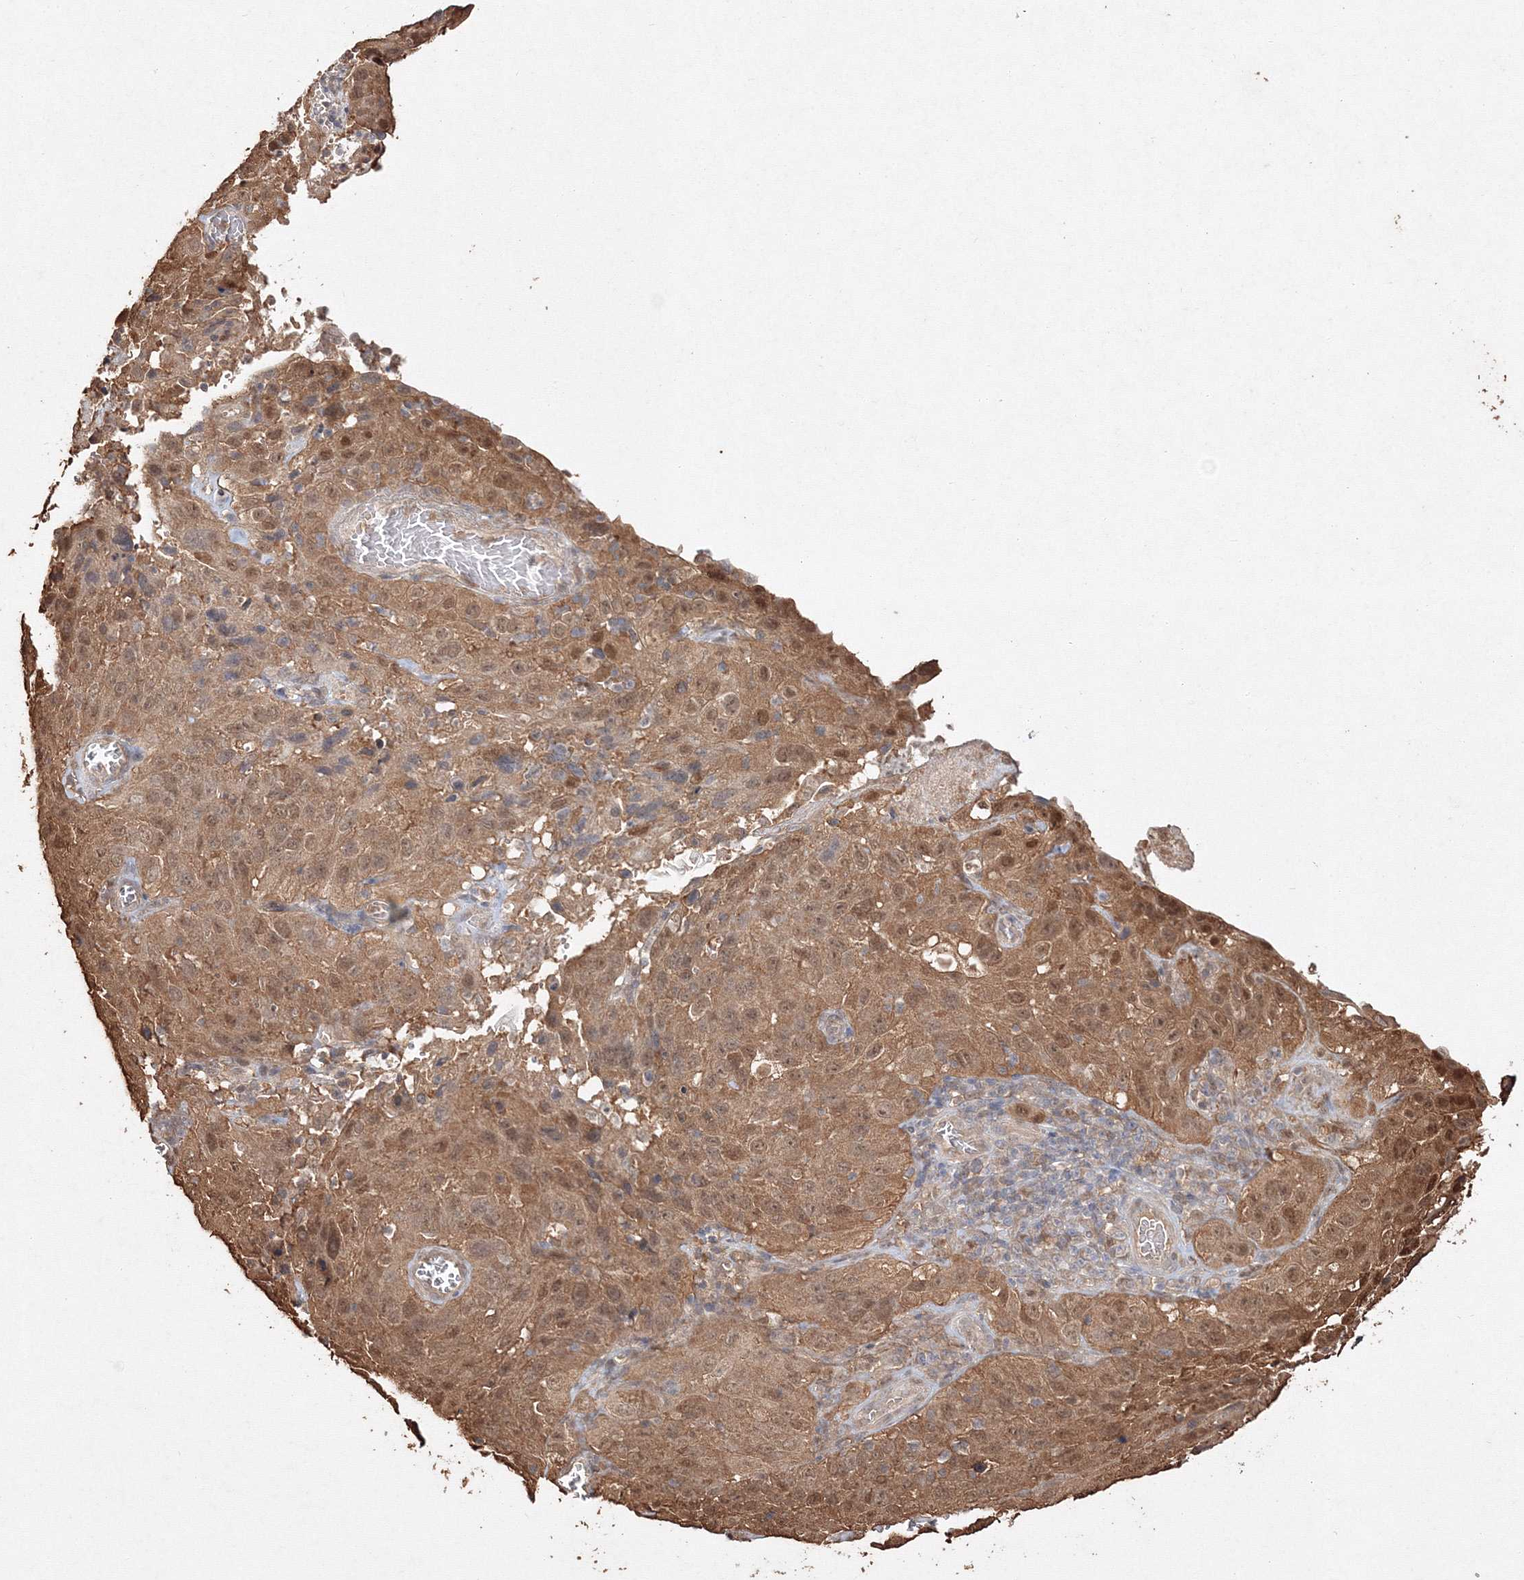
{"staining": {"intensity": "moderate", "quantity": ">75%", "location": "cytoplasmic/membranous,nuclear"}, "tissue": "cervical cancer", "cell_type": "Tumor cells", "image_type": "cancer", "snomed": [{"axis": "morphology", "description": "Squamous cell carcinoma, NOS"}, {"axis": "topography", "description": "Cervix"}], "caption": "Protein analysis of cervical cancer (squamous cell carcinoma) tissue demonstrates moderate cytoplasmic/membranous and nuclear expression in approximately >75% of tumor cells. (Brightfield microscopy of DAB IHC at high magnification).", "gene": "S100A11", "patient": {"sex": "female", "age": 32}}